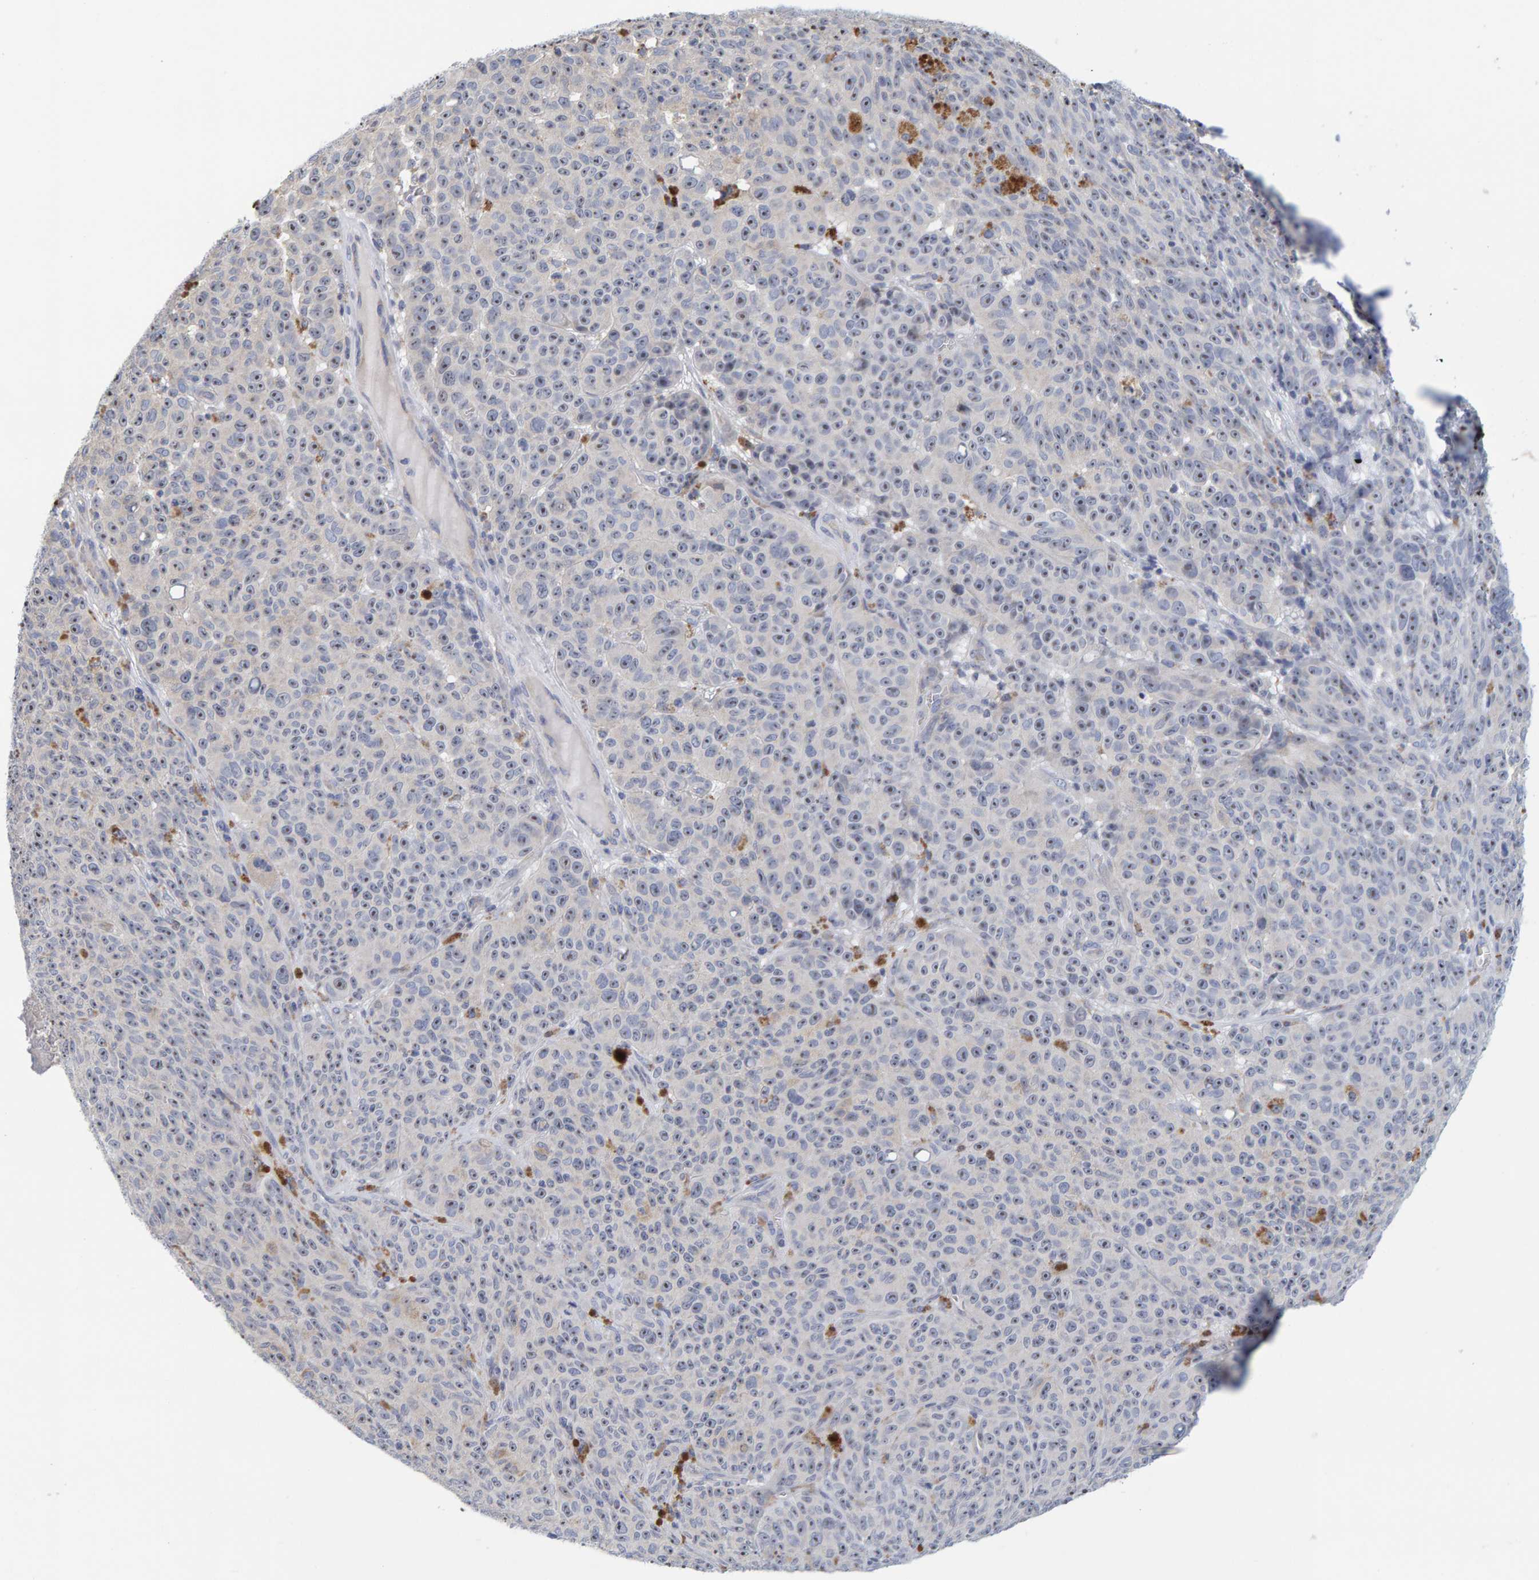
{"staining": {"intensity": "negative", "quantity": "none", "location": "none"}, "tissue": "melanoma", "cell_type": "Tumor cells", "image_type": "cancer", "snomed": [{"axis": "morphology", "description": "Malignant melanoma, NOS"}, {"axis": "topography", "description": "Skin"}], "caption": "High power microscopy photomicrograph of an immunohistochemistry image of malignant melanoma, revealing no significant positivity in tumor cells. (DAB IHC, high magnification).", "gene": "ZNF77", "patient": {"sex": "female", "age": 82}}